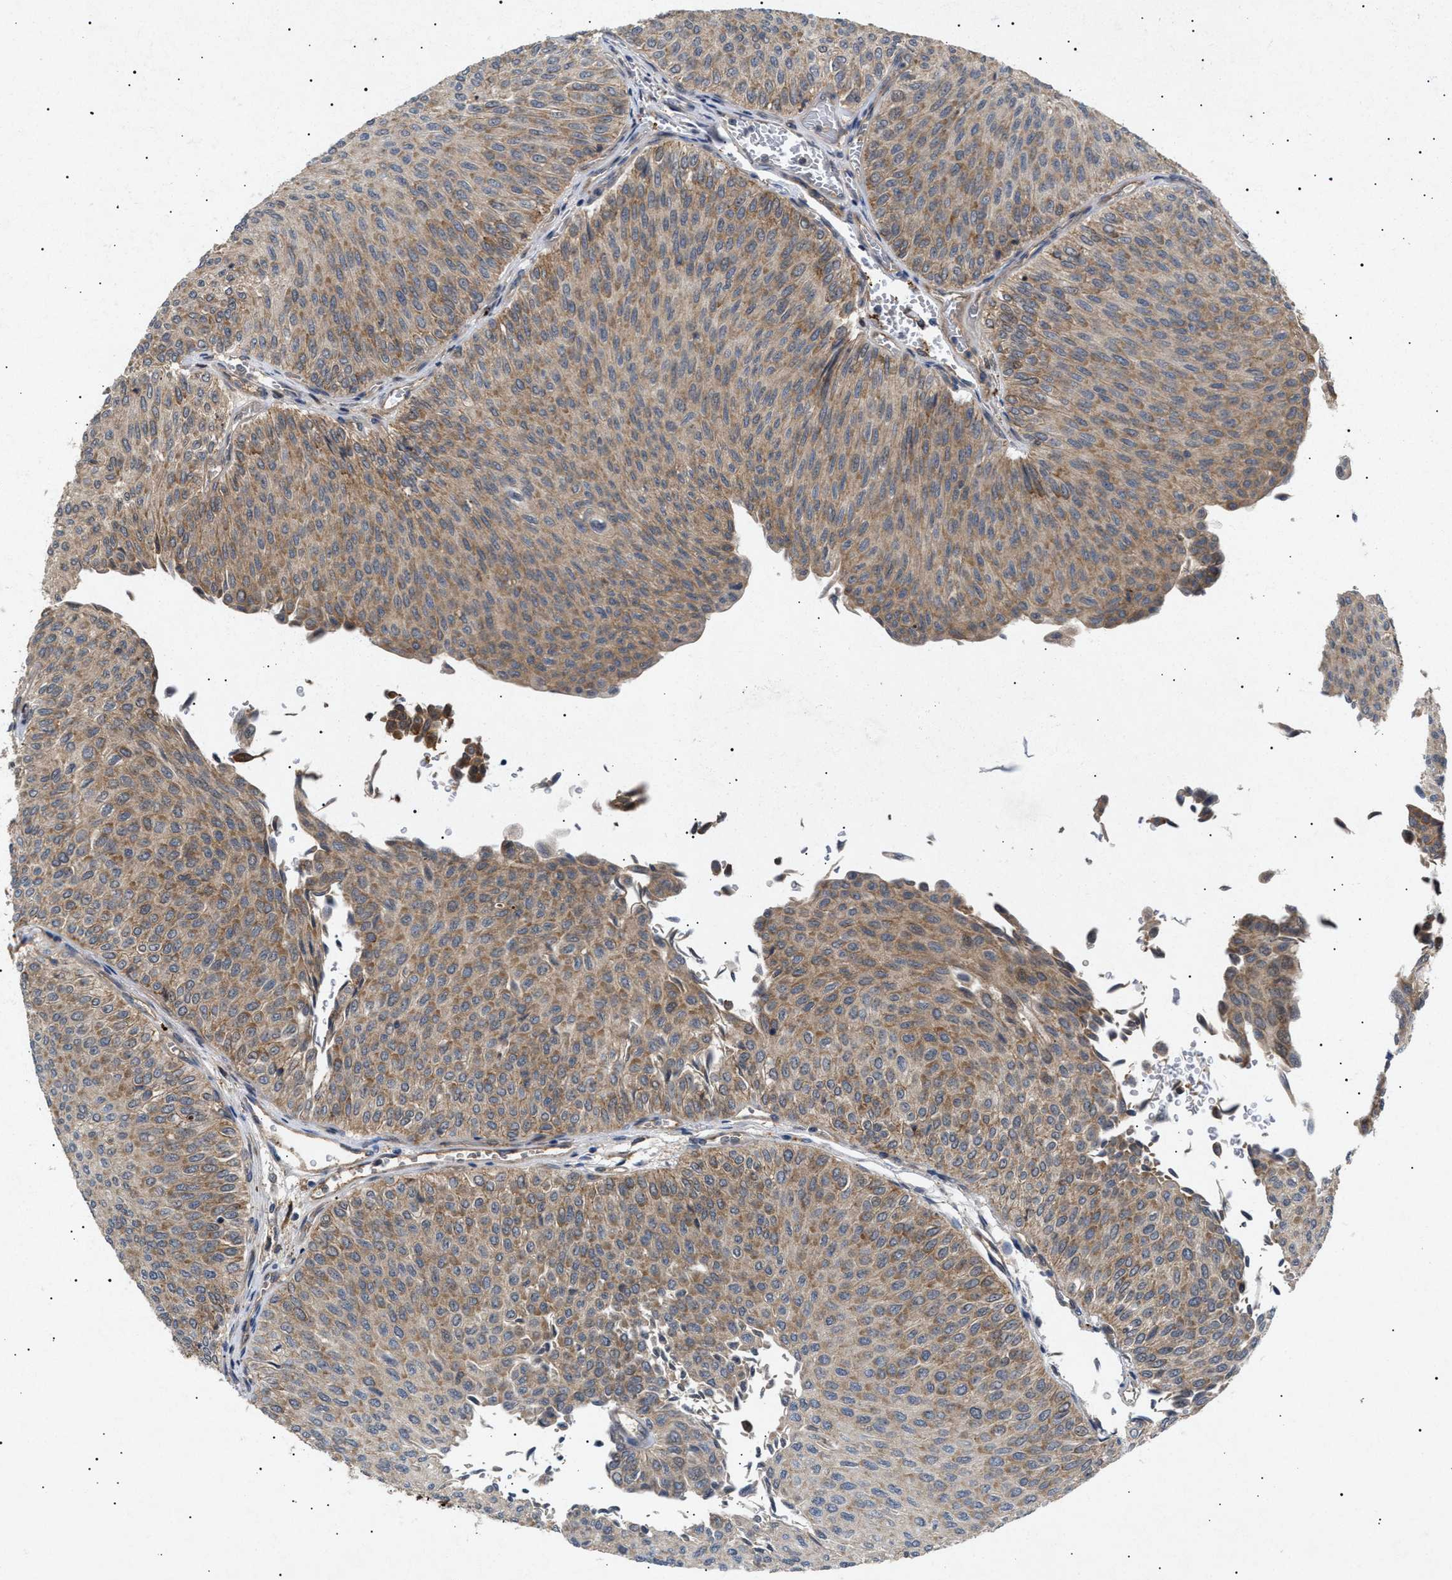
{"staining": {"intensity": "moderate", "quantity": ">75%", "location": "cytoplasmic/membranous"}, "tissue": "urothelial cancer", "cell_type": "Tumor cells", "image_type": "cancer", "snomed": [{"axis": "morphology", "description": "Urothelial carcinoma, Low grade"}, {"axis": "topography", "description": "Urinary bladder"}], "caption": "An image of human low-grade urothelial carcinoma stained for a protein exhibits moderate cytoplasmic/membranous brown staining in tumor cells.", "gene": "SIRT5", "patient": {"sex": "male", "age": 78}}